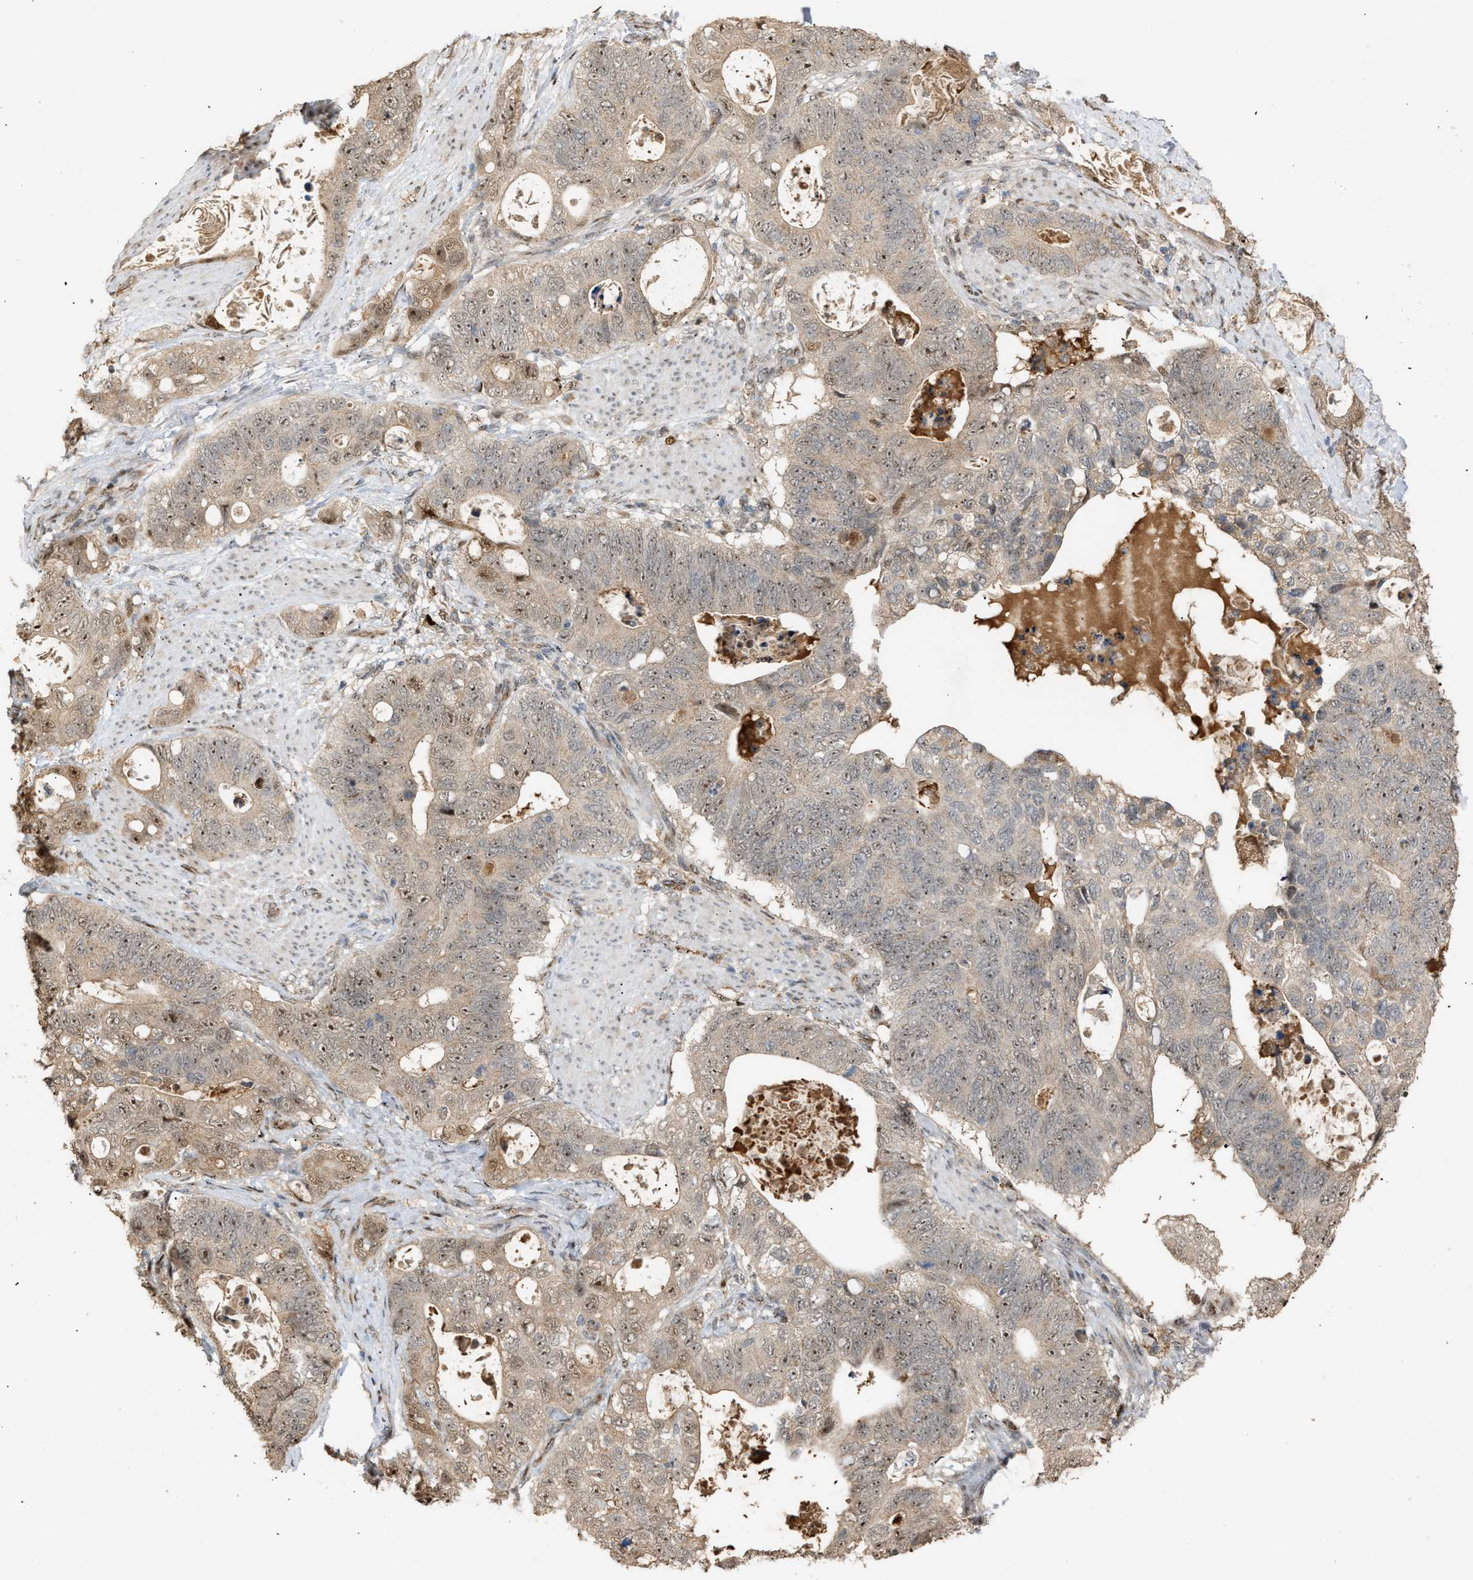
{"staining": {"intensity": "moderate", "quantity": ">75%", "location": "cytoplasmic/membranous,nuclear"}, "tissue": "stomach cancer", "cell_type": "Tumor cells", "image_type": "cancer", "snomed": [{"axis": "morphology", "description": "Normal tissue, NOS"}, {"axis": "morphology", "description": "Adenocarcinoma, NOS"}, {"axis": "topography", "description": "Stomach"}], "caption": "Stomach cancer (adenocarcinoma) tissue exhibits moderate cytoplasmic/membranous and nuclear staining in approximately >75% of tumor cells", "gene": "ZFAND5", "patient": {"sex": "female", "age": 89}}